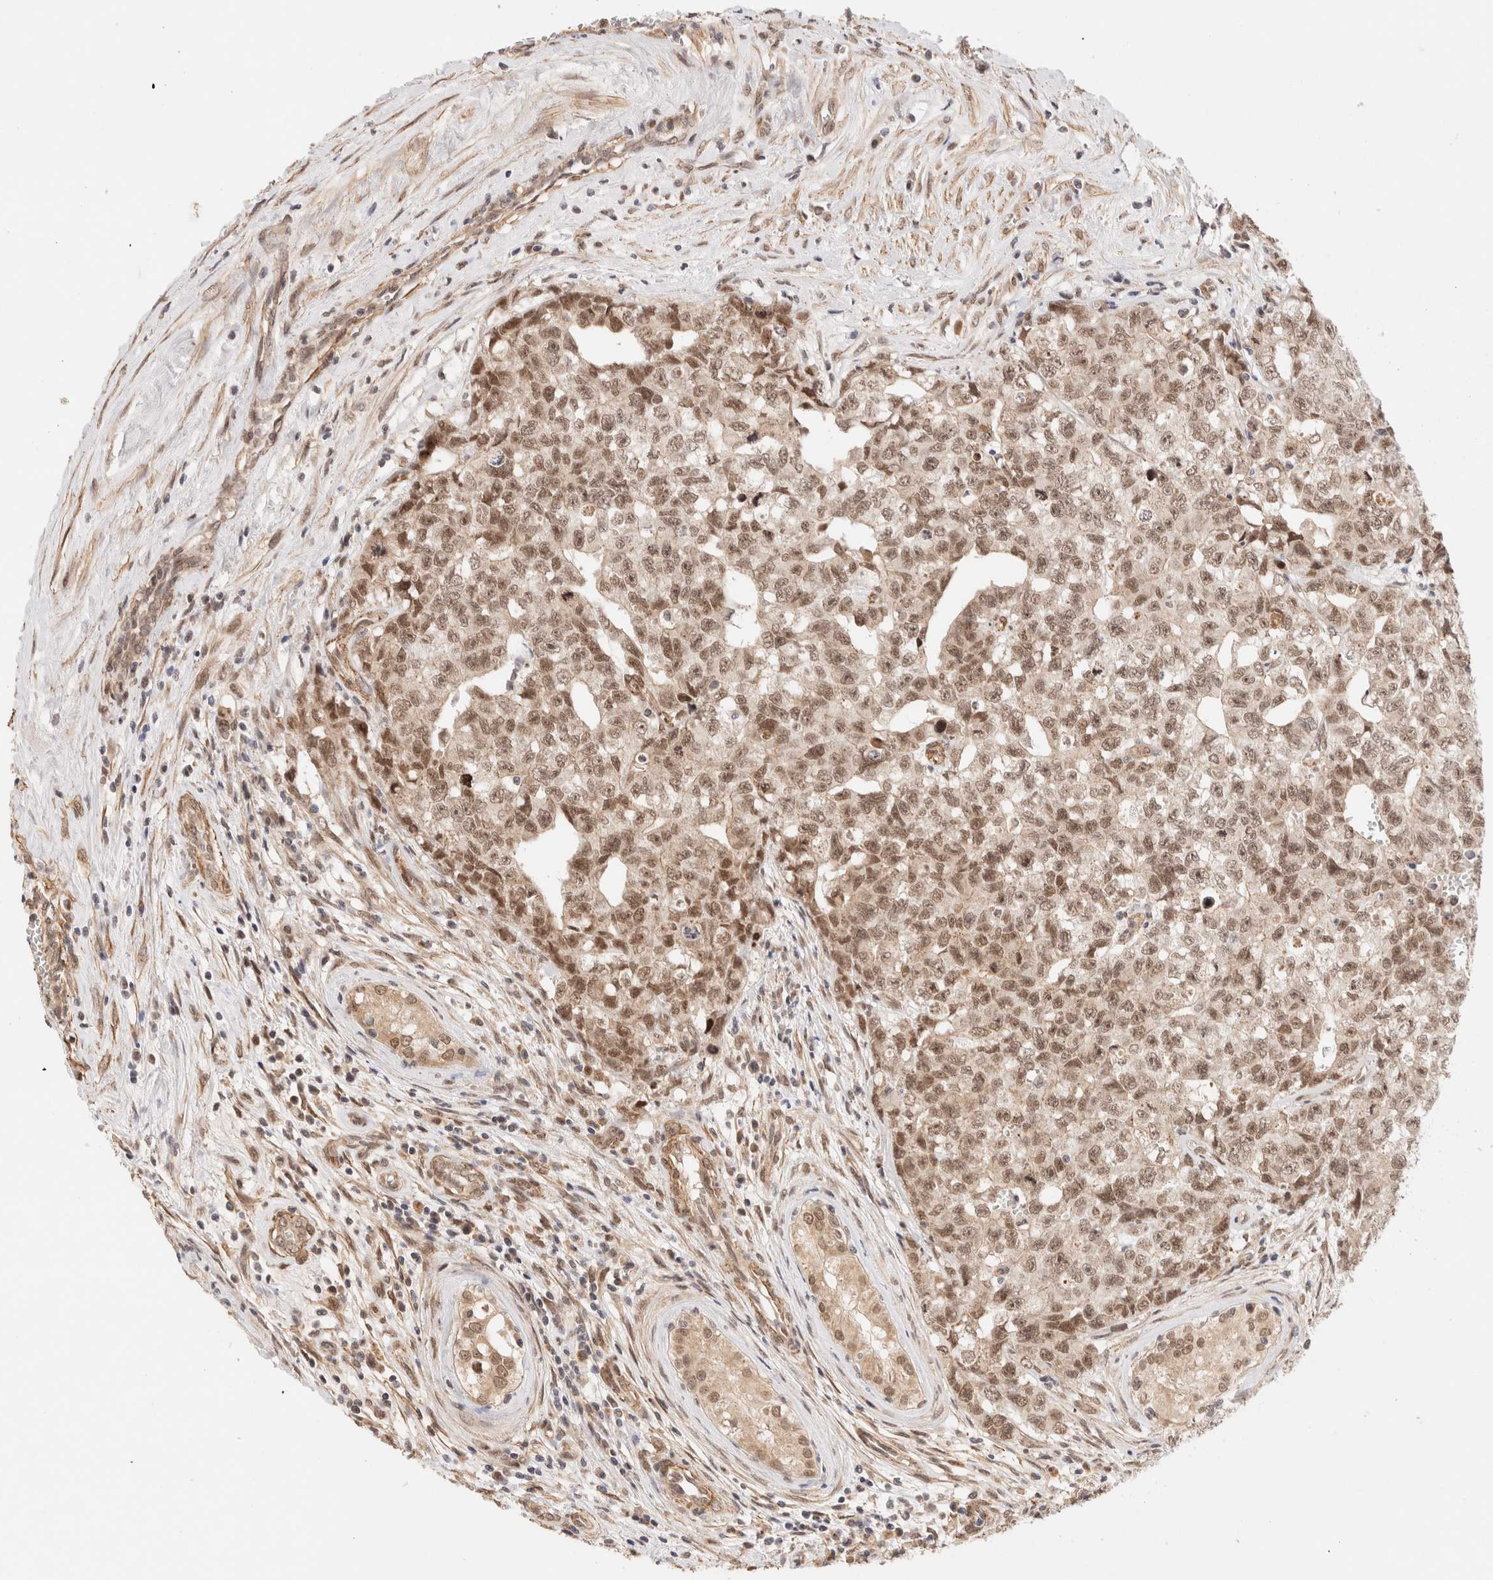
{"staining": {"intensity": "moderate", "quantity": ">75%", "location": "nuclear"}, "tissue": "testis cancer", "cell_type": "Tumor cells", "image_type": "cancer", "snomed": [{"axis": "morphology", "description": "Carcinoma, Embryonal, NOS"}, {"axis": "topography", "description": "Testis"}], "caption": "Immunohistochemistry micrograph of neoplastic tissue: human testis embryonal carcinoma stained using IHC displays medium levels of moderate protein expression localized specifically in the nuclear of tumor cells, appearing as a nuclear brown color.", "gene": "BRPF3", "patient": {"sex": "male", "age": 28}}